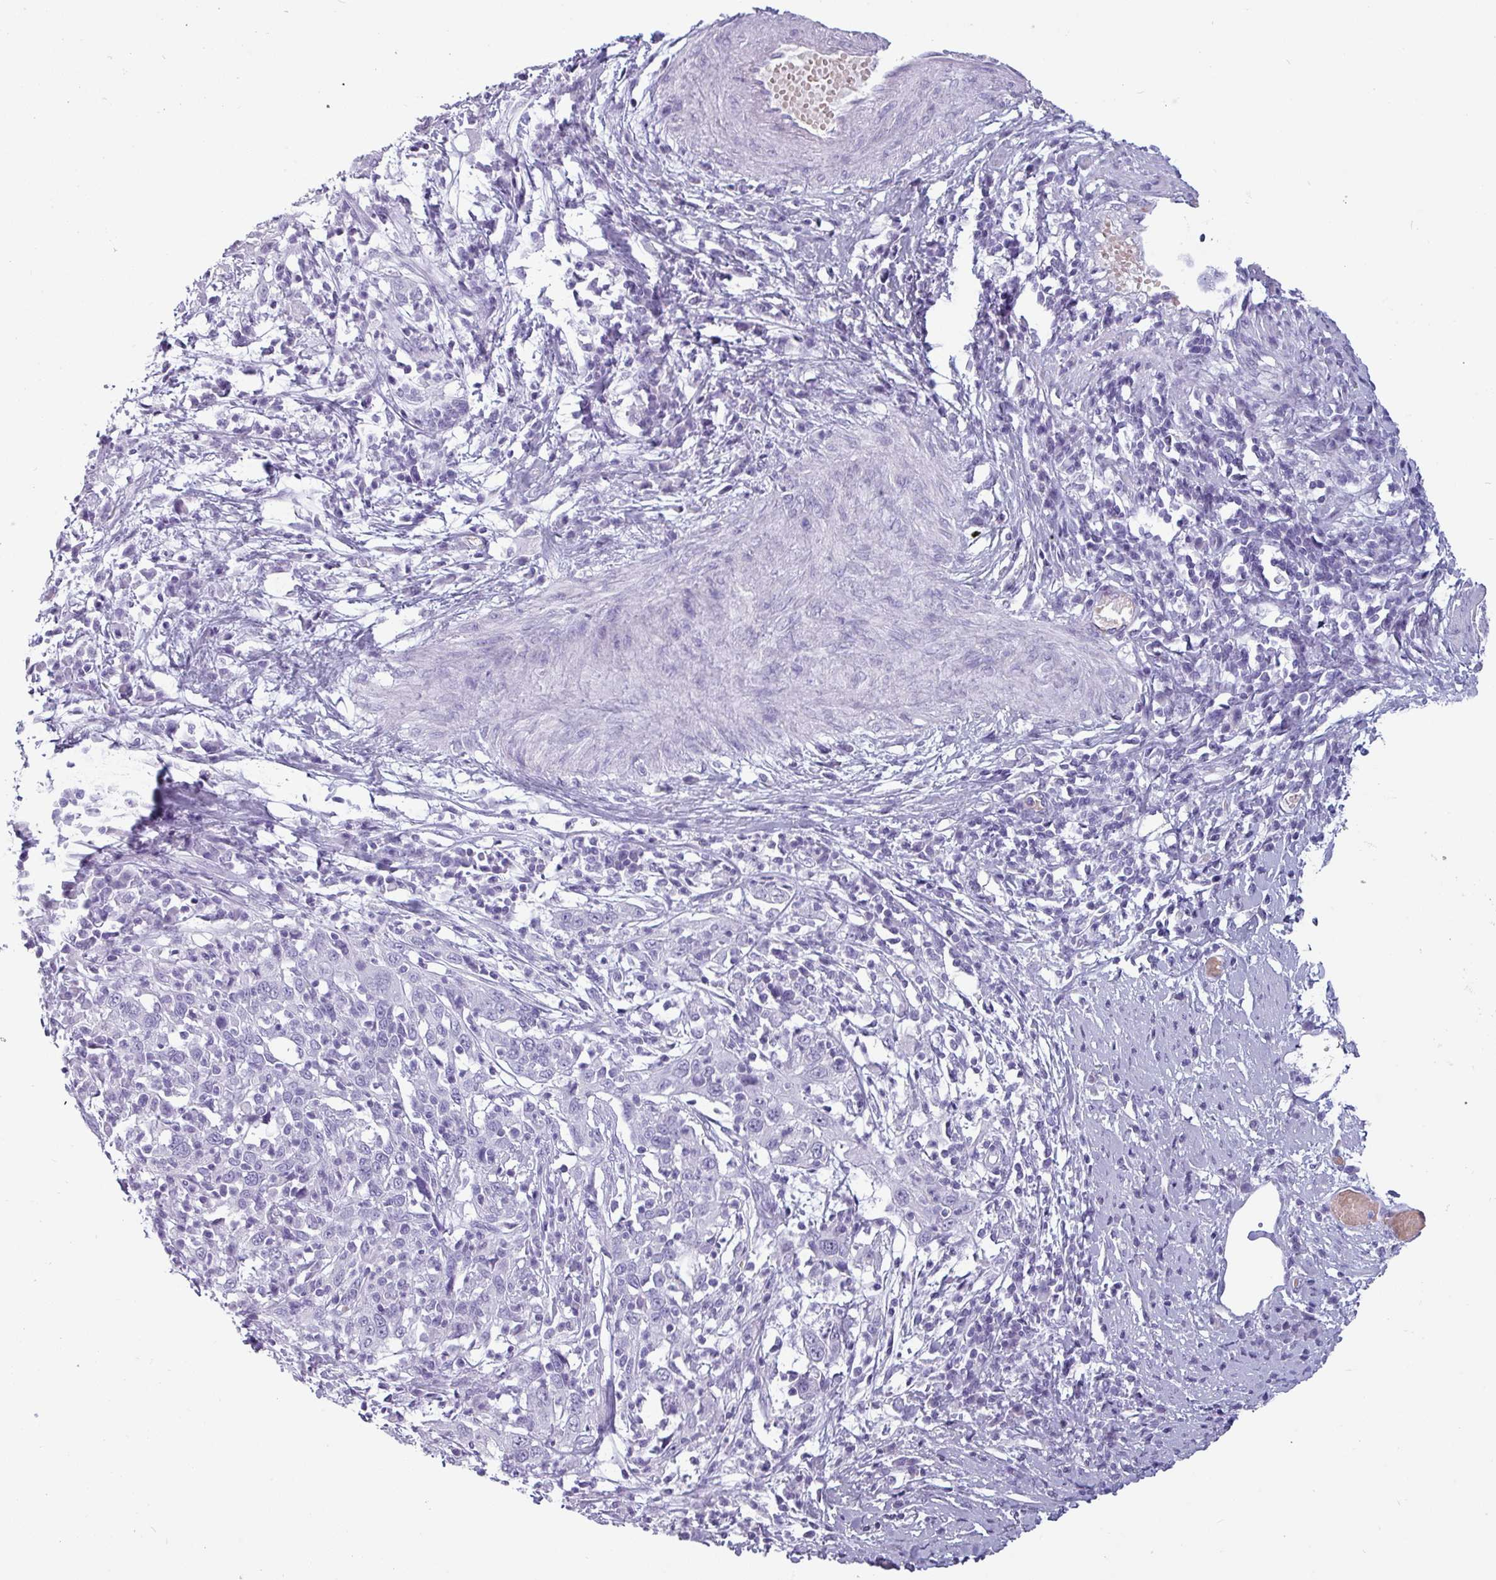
{"staining": {"intensity": "negative", "quantity": "none", "location": "none"}, "tissue": "cervical cancer", "cell_type": "Tumor cells", "image_type": "cancer", "snomed": [{"axis": "morphology", "description": "Squamous cell carcinoma, NOS"}, {"axis": "topography", "description": "Cervix"}], "caption": "This is an immunohistochemistry image of human cervical cancer. There is no positivity in tumor cells.", "gene": "CRYBB2", "patient": {"sex": "female", "age": 46}}